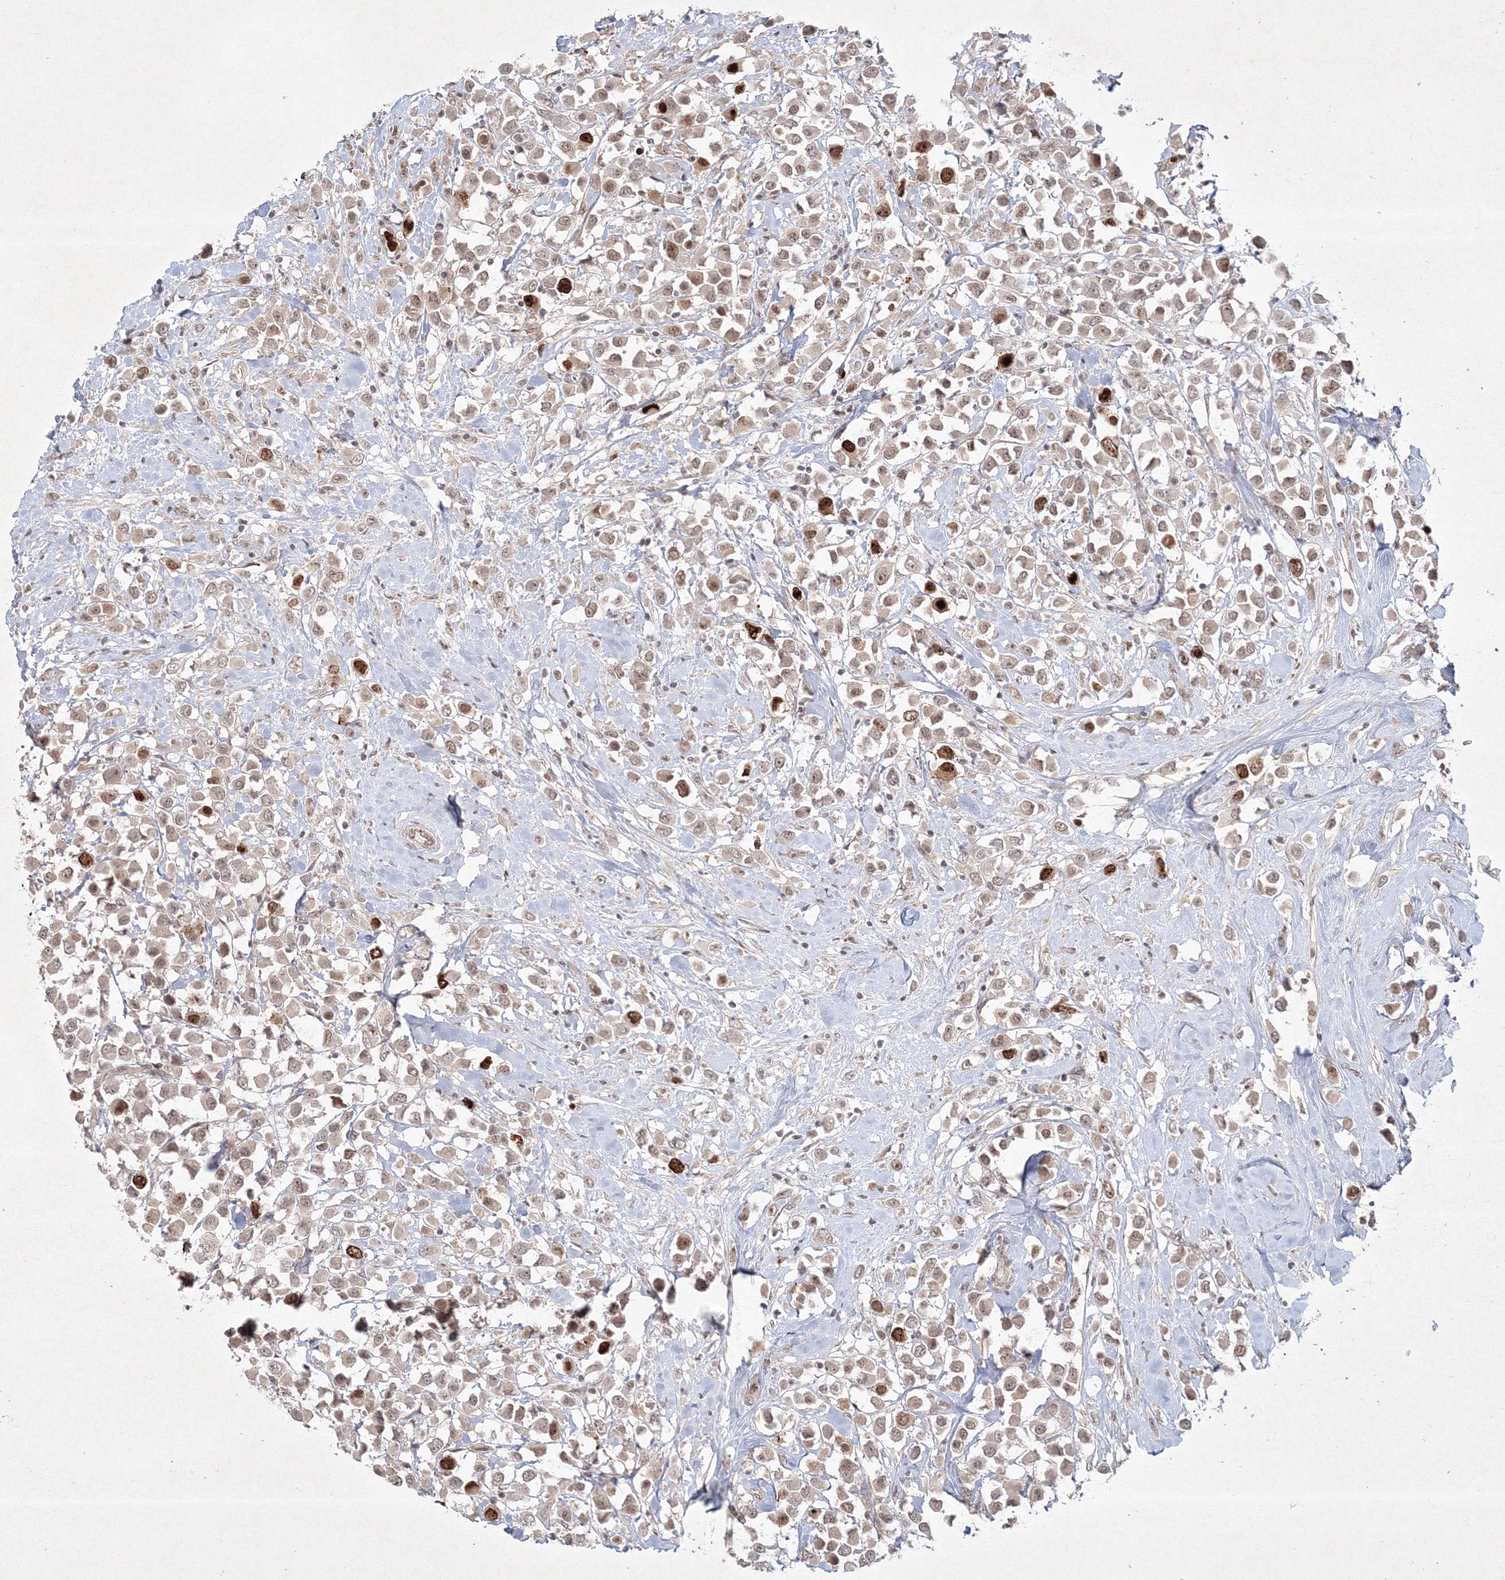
{"staining": {"intensity": "strong", "quantity": "<25%", "location": "nuclear"}, "tissue": "breast cancer", "cell_type": "Tumor cells", "image_type": "cancer", "snomed": [{"axis": "morphology", "description": "Duct carcinoma"}, {"axis": "topography", "description": "Breast"}], "caption": "Immunohistochemical staining of human breast invasive ductal carcinoma demonstrates medium levels of strong nuclear expression in about <25% of tumor cells.", "gene": "KIF20A", "patient": {"sex": "female", "age": 61}}